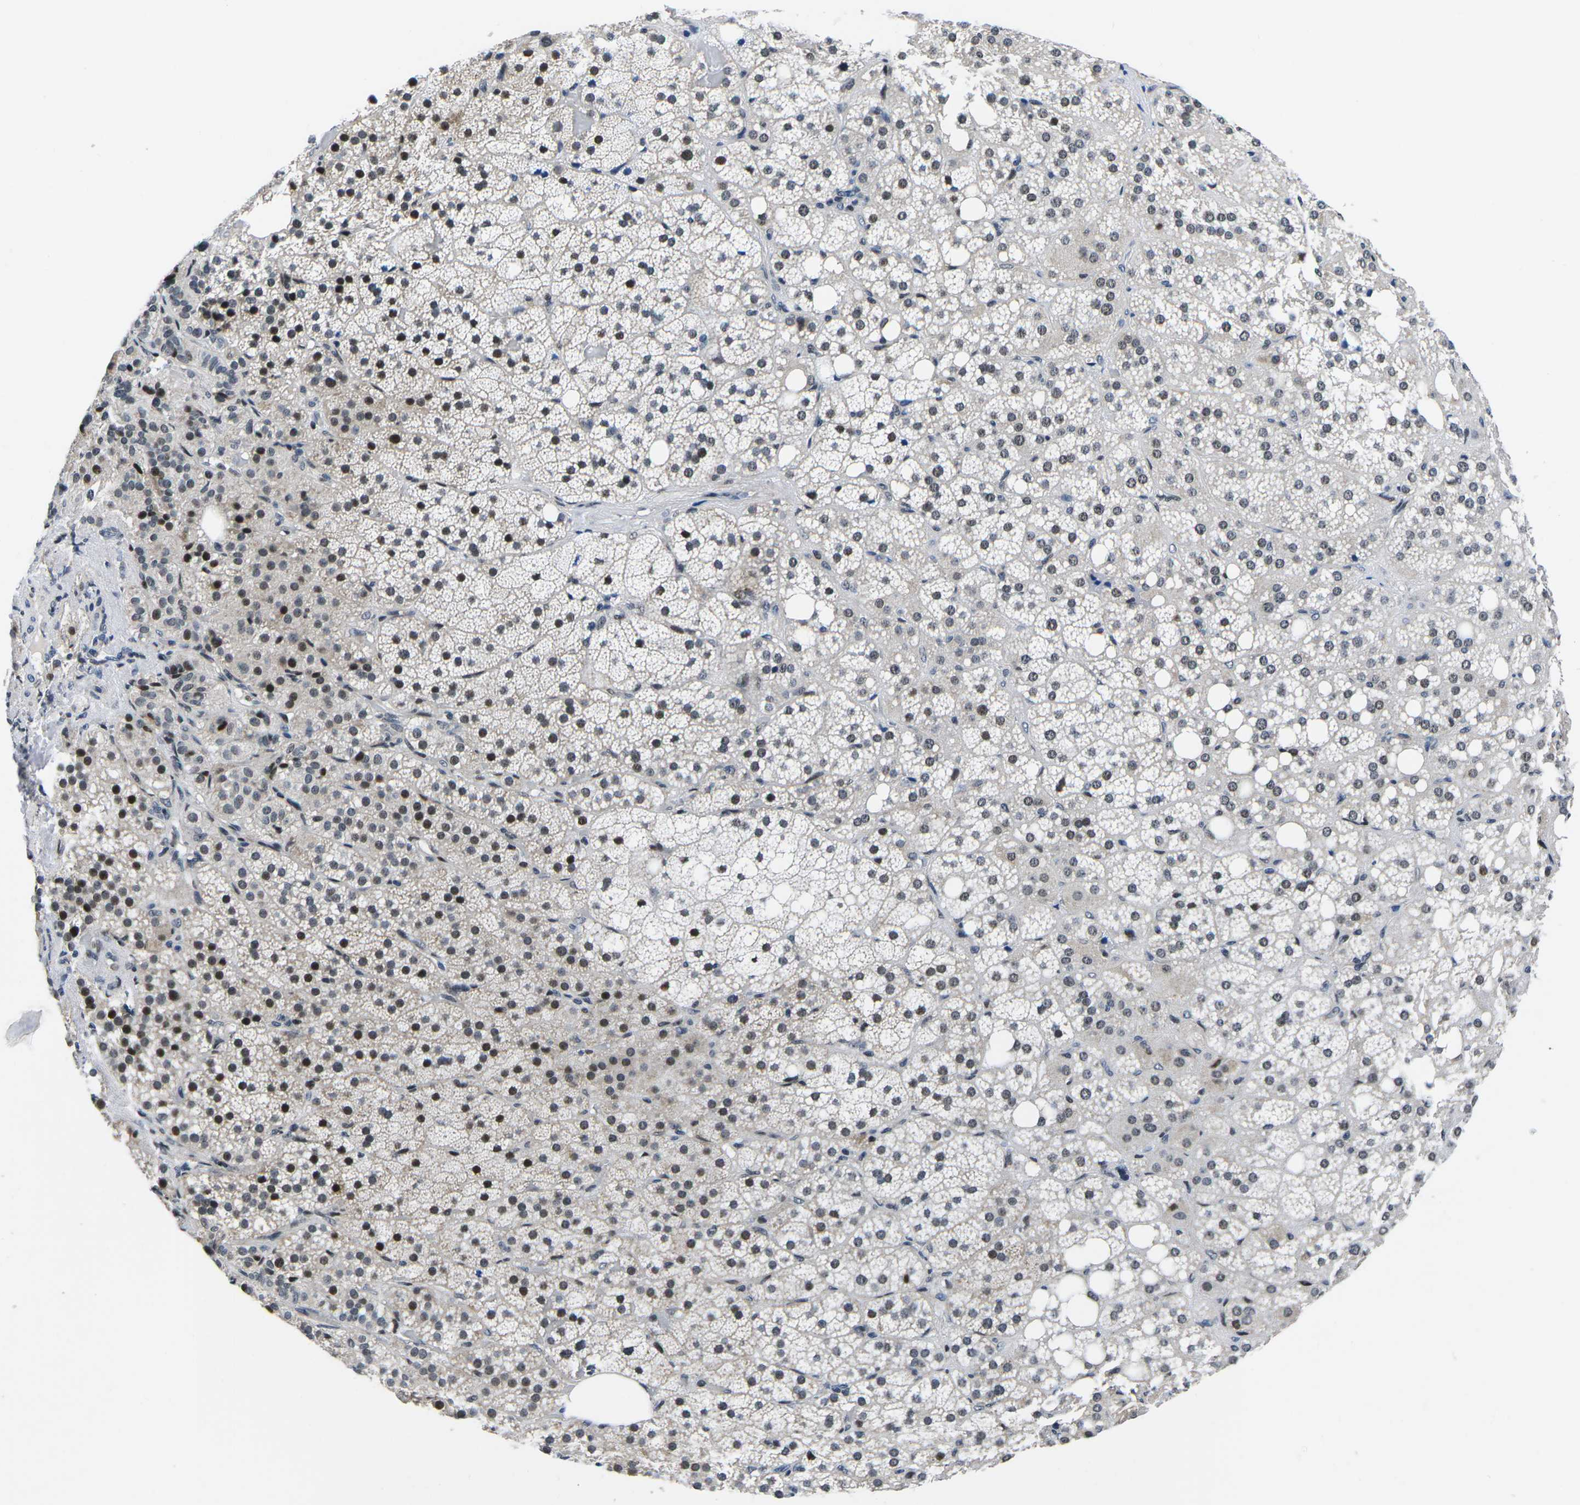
{"staining": {"intensity": "strong", "quantity": ">75%", "location": "nuclear"}, "tissue": "adrenal gland", "cell_type": "Glandular cells", "image_type": "normal", "snomed": [{"axis": "morphology", "description": "Normal tissue, NOS"}, {"axis": "topography", "description": "Adrenal gland"}], "caption": "Protein expression analysis of unremarkable human adrenal gland reveals strong nuclear staining in approximately >75% of glandular cells. (Stains: DAB (3,3'-diaminobenzidine) in brown, nuclei in blue, Microscopy: brightfield microscopy at high magnification).", "gene": "CDC73", "patient": {"sex": "female", "age": 59}}